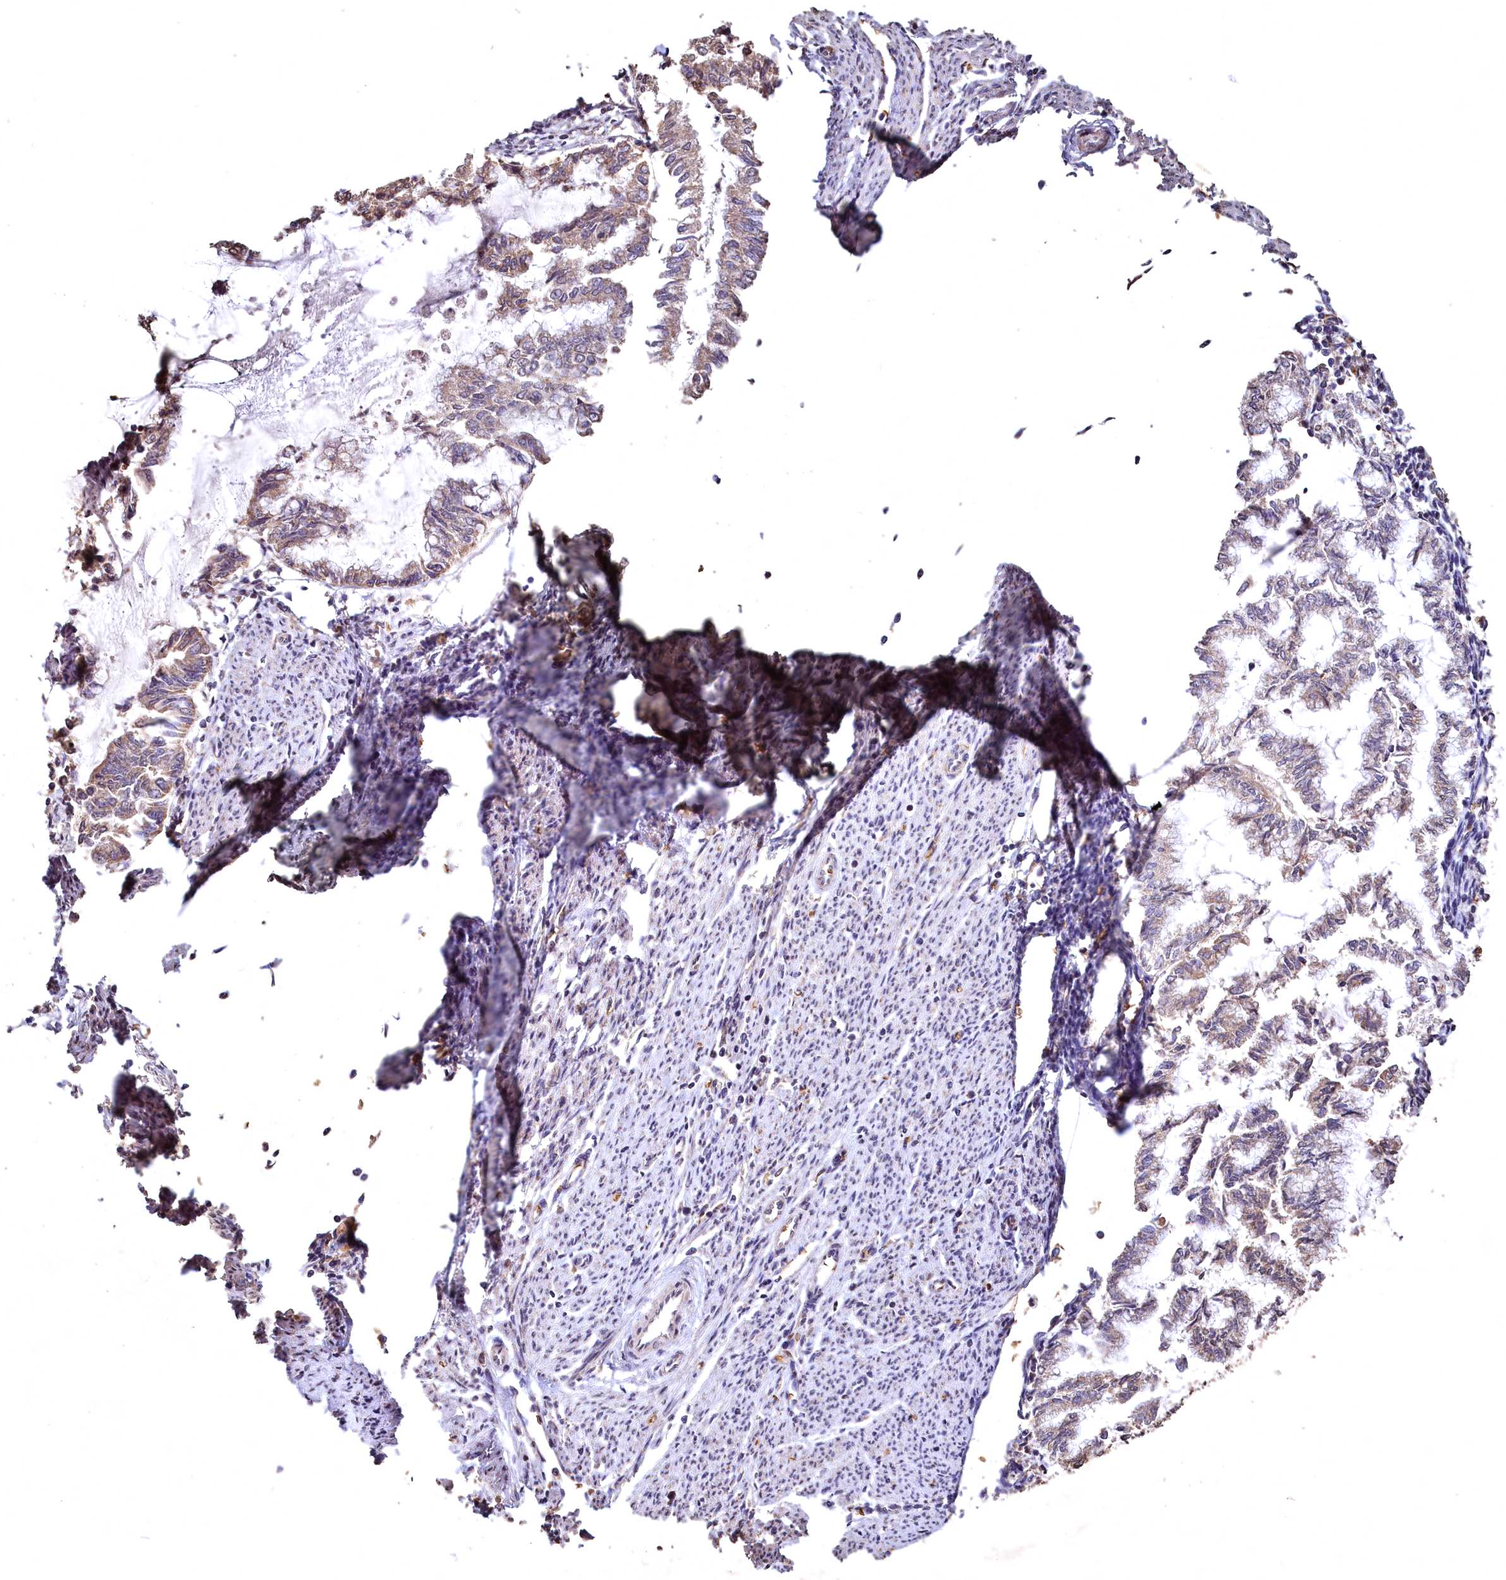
{"staining": {"intensity": "weak", "quantity": ">75%", "location": "cytoplasmic/membranous"}, "tissue": "endometrial cancer", "cell_type": "Tumor cells", "image_type": "cancer", "snomed": [{"axis": "morphology", "description": "Adenocarcinoma, NOS"}, {"axis": "topography", "description": "Endometrium"}], "caption": "Protein analysis of adenocarcinoma (endometrial) tissue demonstrates weak cytoplasmic/membranous positivity in about >75% of tumor cells. The protein of interest is stained brown, and the nuclei are stained in blue (DAB IHC with brightfield microscopy, high magnification).", "gene": "SPTA1", "patient": {"sex": "female", "age": 79}}